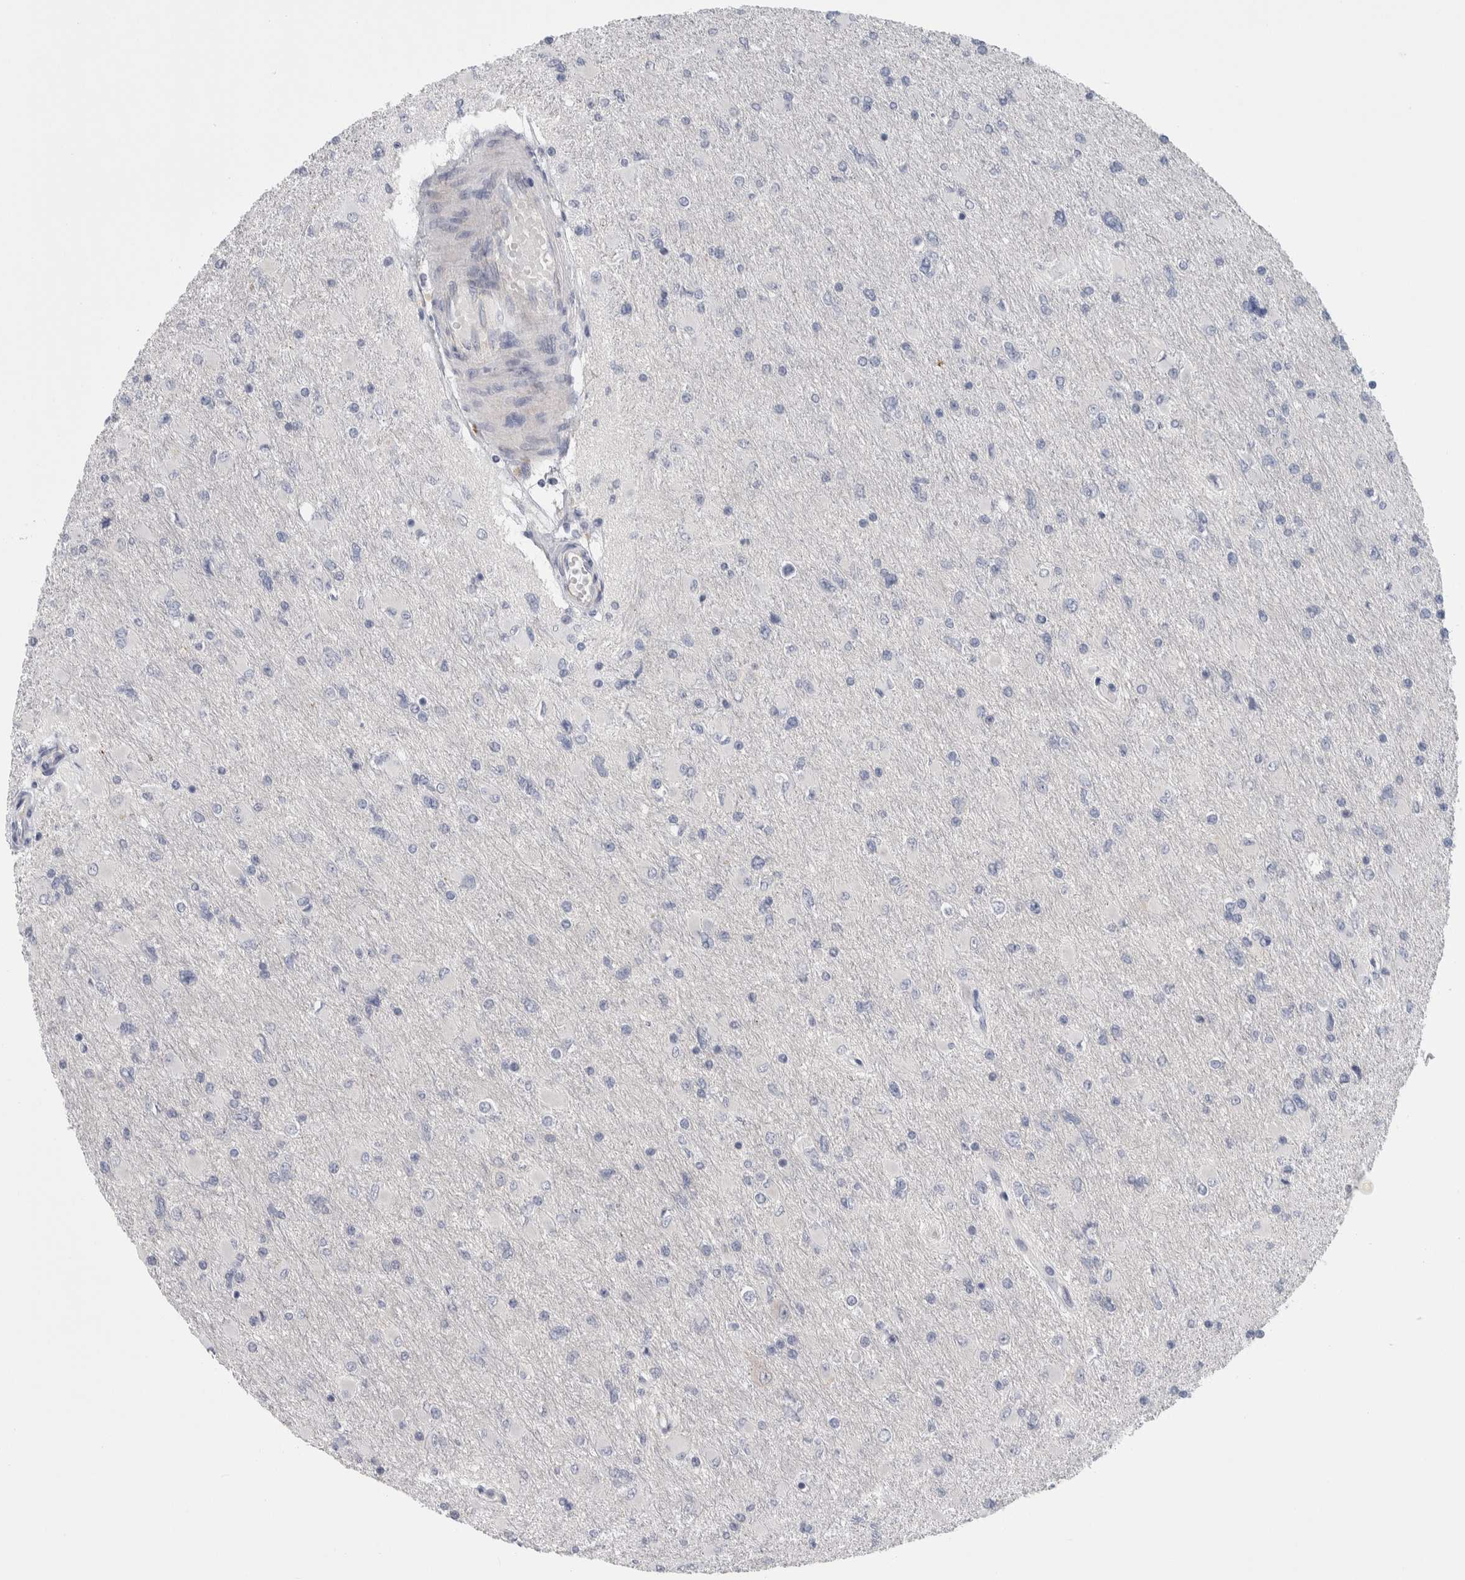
{"staining": {"intensity": "negative", "quantity": "none", "location": "none"}, "tissue": "glioma", "cell_type": "Tumor cells", "image_type": "cancer", "snomed": [{"axis": "morphology", "description": "Glioma, malignant, High grade"}, {"axis": "topography", "description": "Cerebral cortex"}], "caption": "IHC of human malignant high-grade glioma shows no expression in tumor cells.", "gene": "ZNF862", "patient": {"sex": "female", "age": 36}}